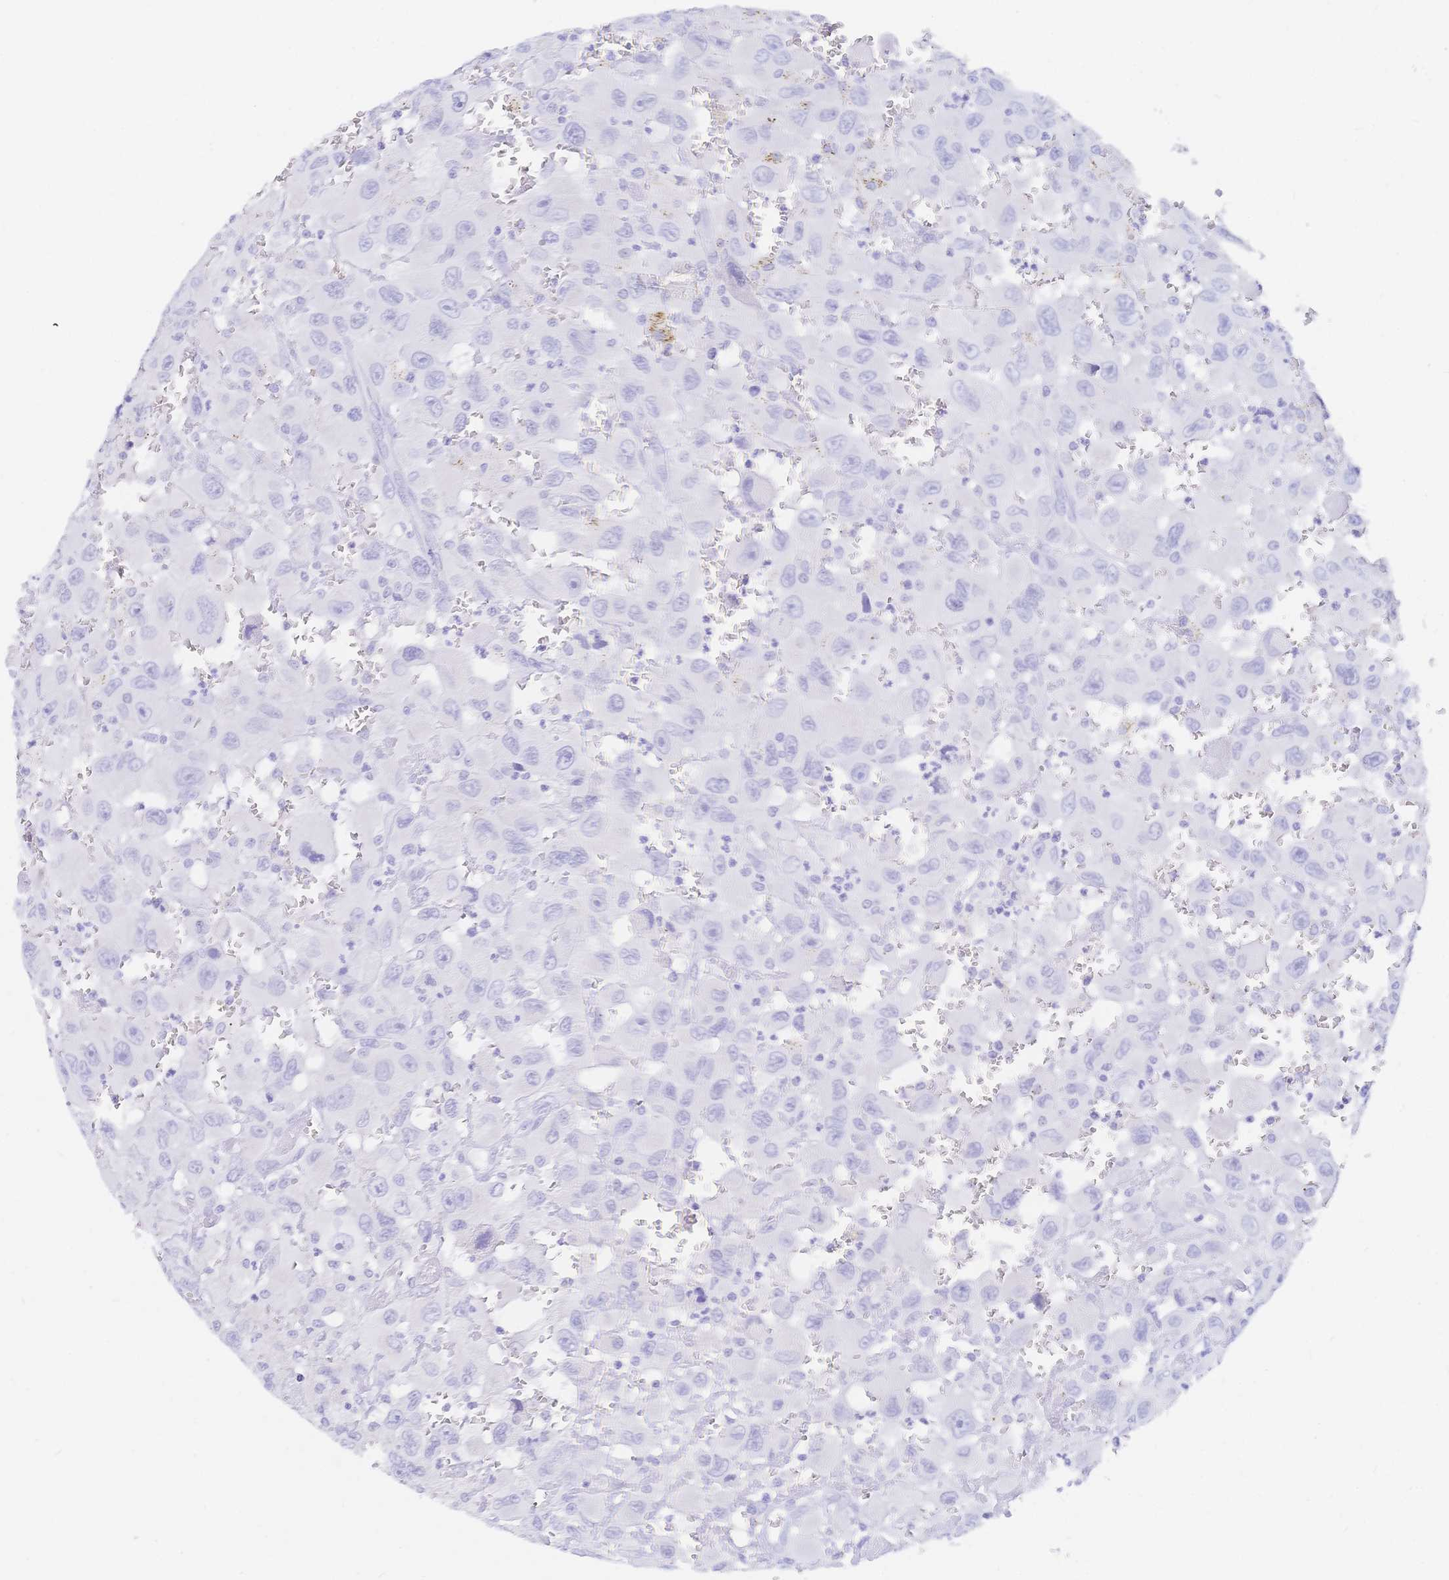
{"staining": {"intensity": "negative", "quantity": "none", "location": "none"}, "tissue": "head and neck cancer", "cell_type": "Tumor cells", "image_type": "cancer", "snomed": [{"axis": "morphology", "description": "Squamous cell carcinoma, NOS"}, {"axis": "morphology", "description": "Squamous cell carcinoma, metastatic, NOS"}, {"axis": "topography", "description": "Oral tissue"}, {"axis": "topography", "description": "Head-Neck"}], "caption": "Tumor cells show no significant protein positivity in head and neck squamous cell carcinoma.", "gene": "MEP1B", "patient": {"sex": "female", "age": 85}}